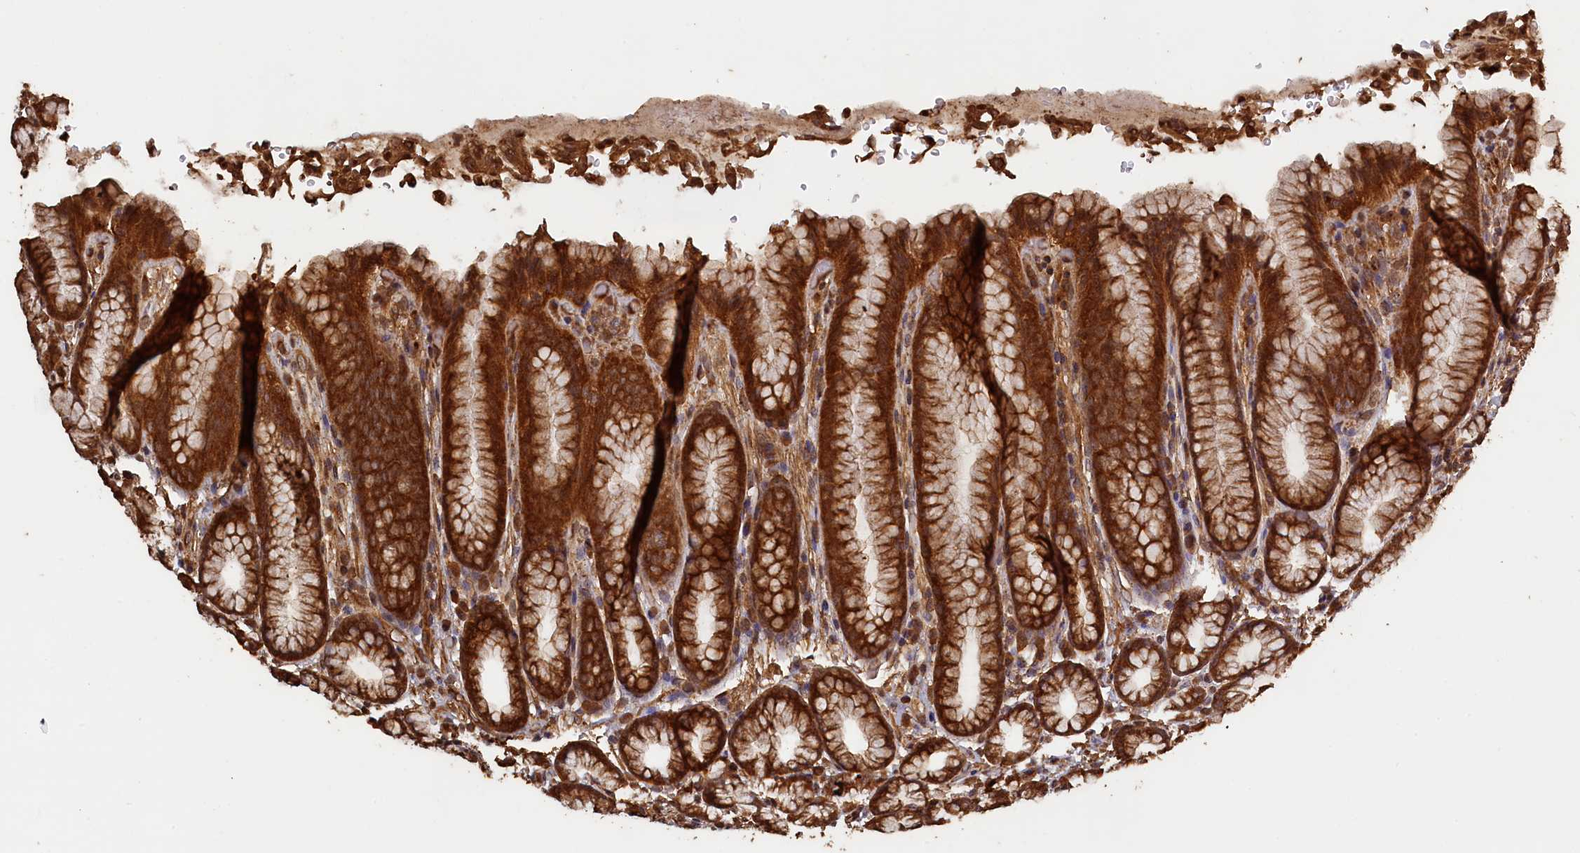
{"staining": {"intensity": "strong", "quantity": ">75%", "location": "cytoplasmic/membranous"}, "tissue": "stomach", "cell_type": "Glandular cells", "image_type": "normal", "snomed": [{"axis": "morphology", "description": "Normal tissue, NOS"}, {"axis": "topography", "description": "Stomach"}], "caption": "Immunohistochemical staining of normal stomach demonstrates high levels of strong cytoplasmic/membranous expression in about >75% of glandular cells.", "gene": "SNX33", "patient": {"sex": "male", "age": 42}}